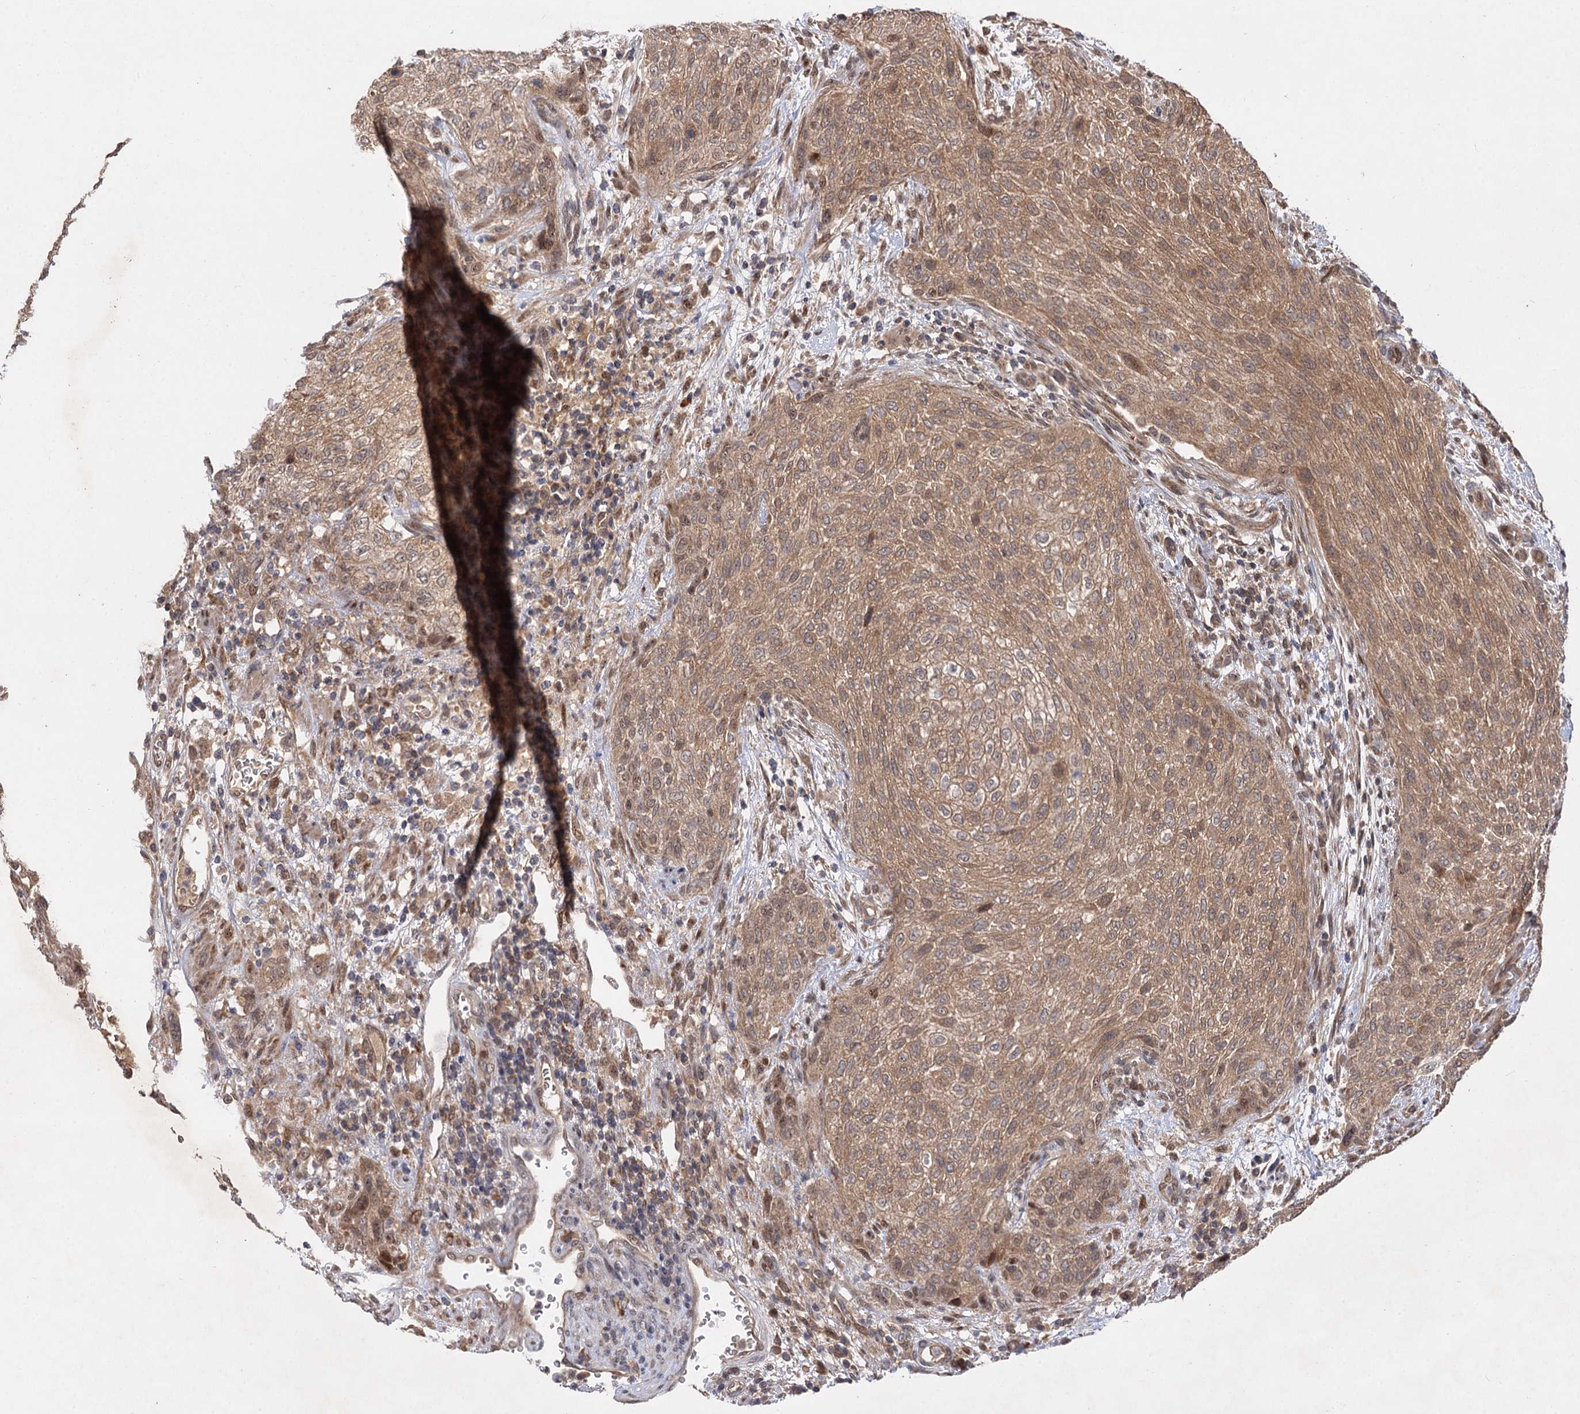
{"staining": {"intensity": "moderate", "quantity": ">75%", "location": "cytoplasmic/membranous,nuclear"}, "tissue": "urothelial cancer", "cell_type": "Tumor cells", "image_type": "cancer", "snomed": [{"axis": "morphology", "description": "Urothelial carcinoma, High grade"}, {"axis": "topography", "description": "Urinary bladder"}], "caption": "Brown immunohistochemical staining in human high-grade urothelial carcinoma displays moderate cytoplasmic/membranous and nuclear positivity in approximately >75% of tumor cells.", "gene": "FBXW8", "patient": {"sex": "male", "age": 35}}